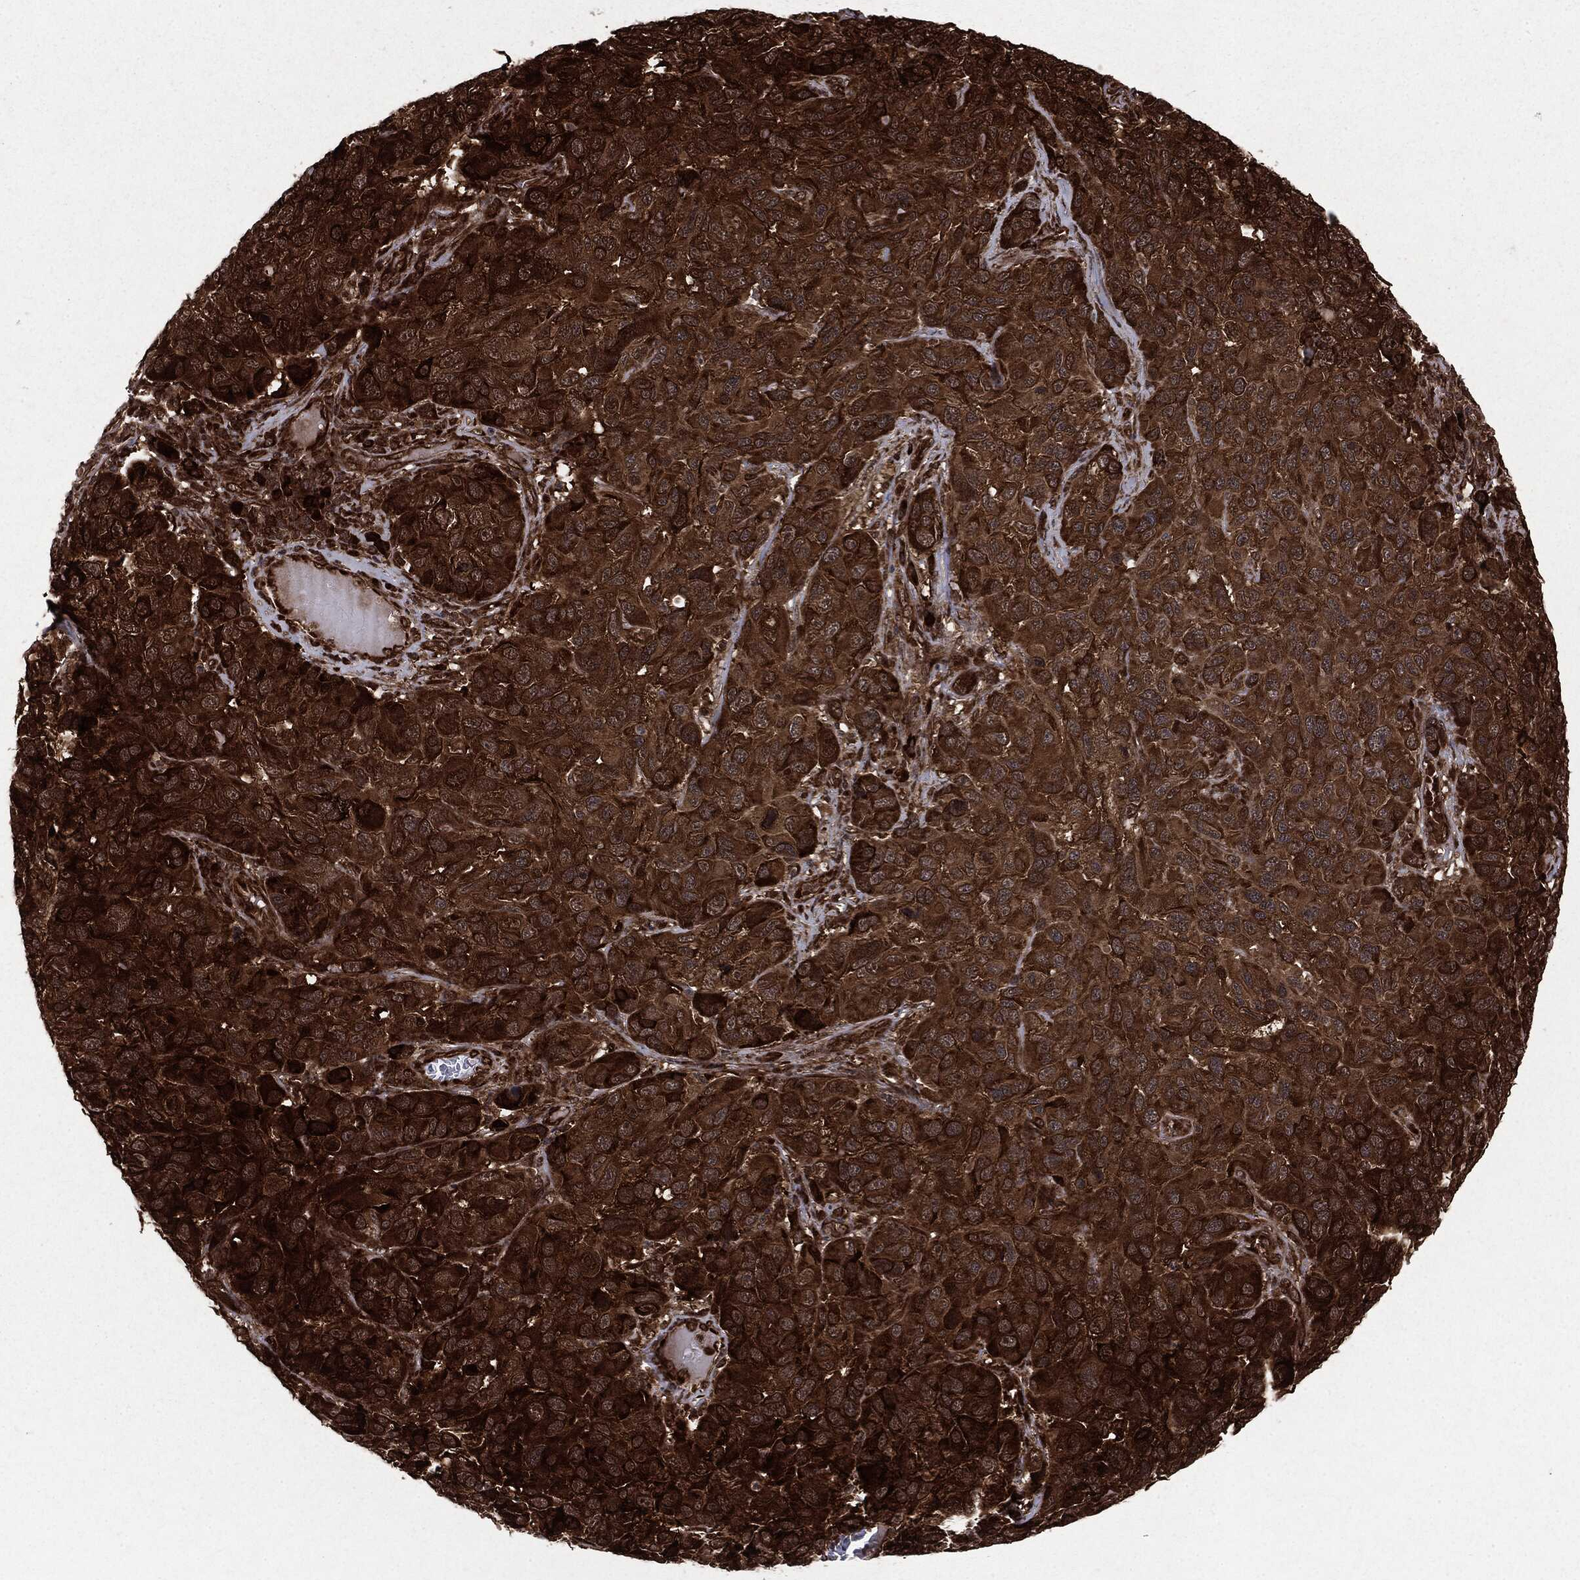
{"staining": {"intensity": "strong", "quantity": ">75%", "location": "cytoplasmic/membranous"}, "tissue": "melanoma", "cell_type": "Tumor cells", "image_type": "cancer", "snomed": [{"axis": "morphology", "description": "Malignant melanoma, NOS"}, {"axis": "topography", "description": "Skin"}], "caption": "Immunohistochemistry (IHC) of melanoma exhibits high levels of strong cytoplasmic/membranous expression in about >75% of tumor cells.", "gene": "OTUB1", "patient": {"sex": "male", "age": 53}}